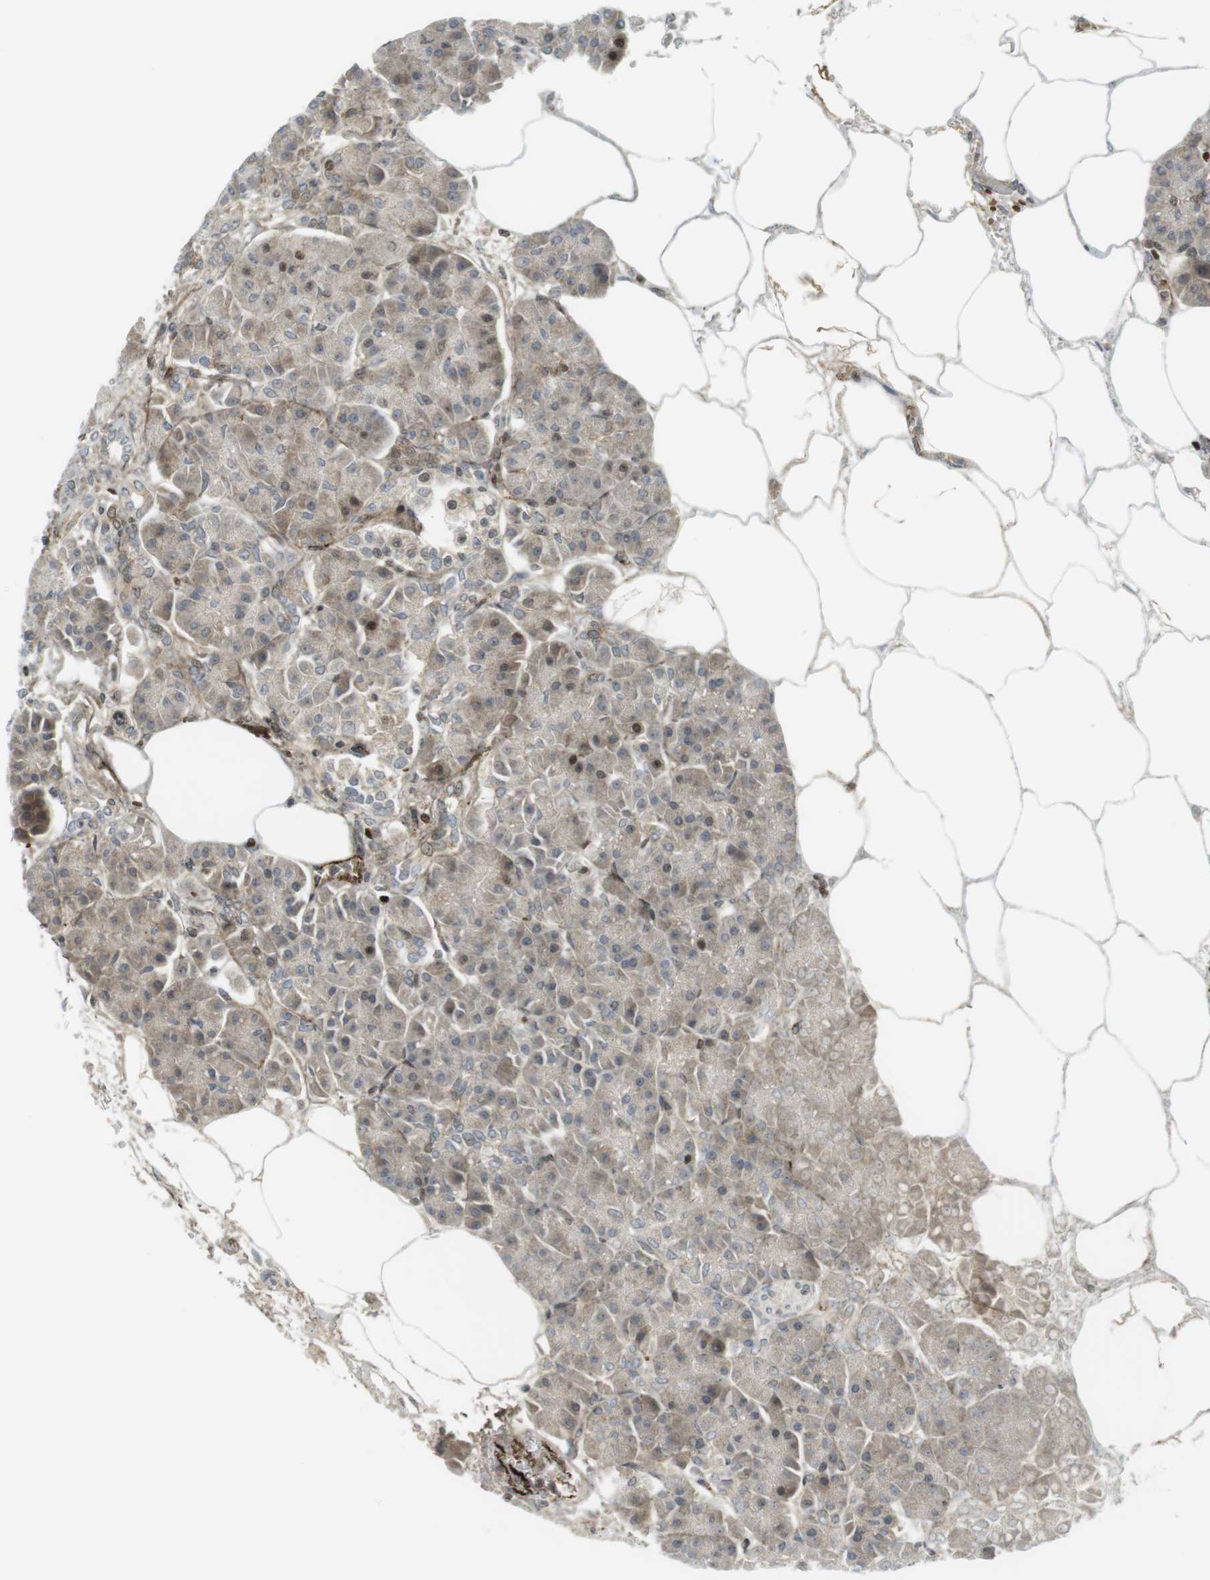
{"staining": {"intensity": "moderate", "quantity": ">75%", "location": "cytoplasmic/membranous,nuclear"}, "tissue": "pancreas", "cell_type": "Exocrine glandular cells", "image_type": "normal", "snomed": [{"axis": "morphology", "description": "Normal tissue, NOS"}, {"axis": "topography", "description": "Pancreas"}], "caption": "This image displays immunohistochemistry (IHC) staining of benign pancreas, with medium moderate cytoplasmic/membranous,nuclear expression in about >75% of exocrine glandular cells.", "gene": "PPP1R13B", "patient": {"sex": "female", "age": 70}}